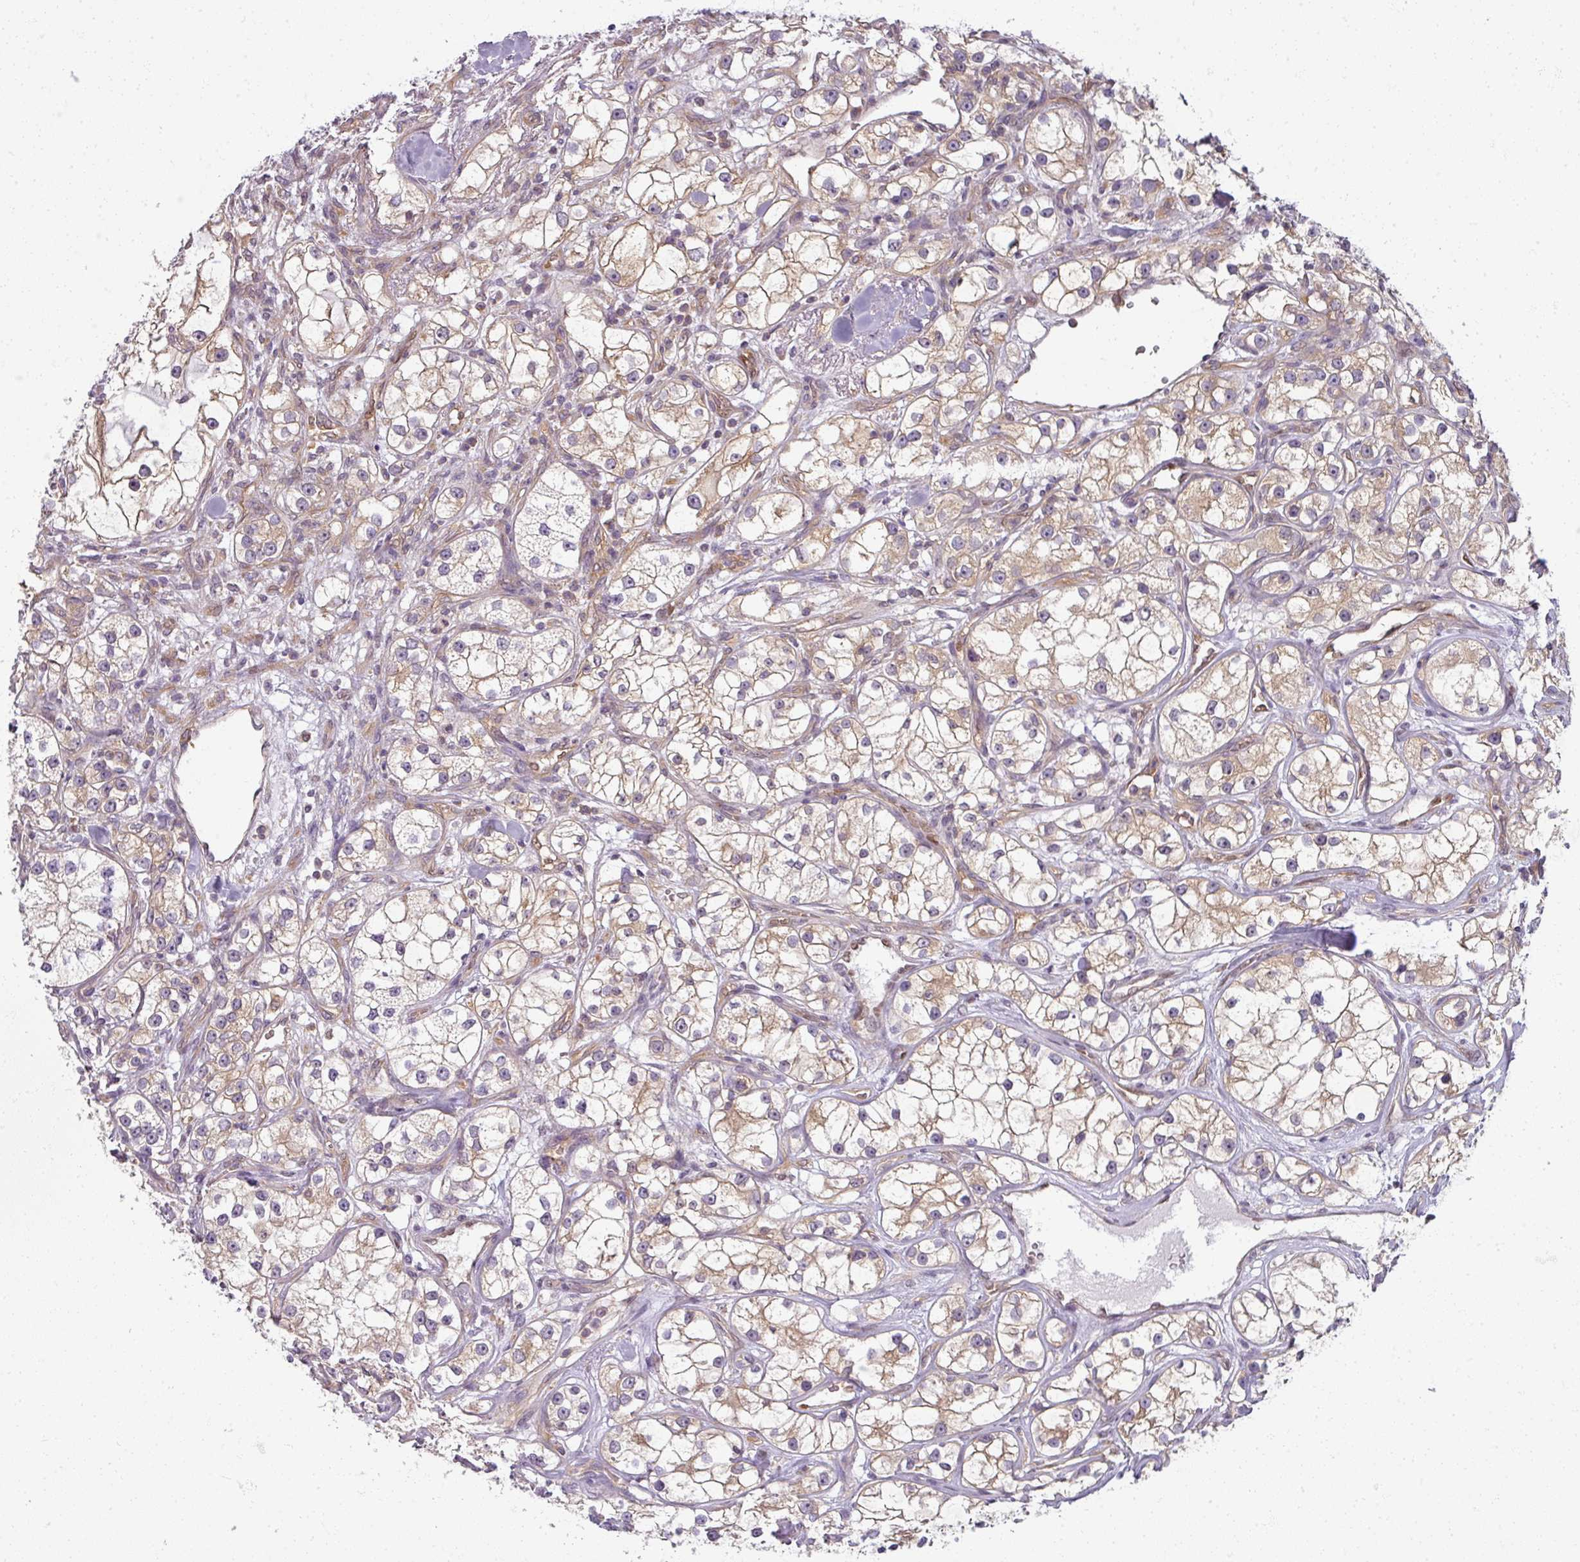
{"staining": {"intensity": "weak", "quantity": "25%-75%", "location": "cytoplasmic/membranous"}, "tissue": "renal cancer", "cell_type": "Tumor cells", "image_type": "cancer", "snomed": [{"axis": "morphology", "description": "Adenocarcinoma, NOS"}, {"axis": "topography", "description": "Kidney"}], "caption": "The histopathology image exhibits a brown stain indicating the presence of a protein in the cytoplasmic/membranous of tumor cells in adenocarcinoma (renal).", "gene": "AGPAT4", "patient": {"sex": "male", "age": 77}}